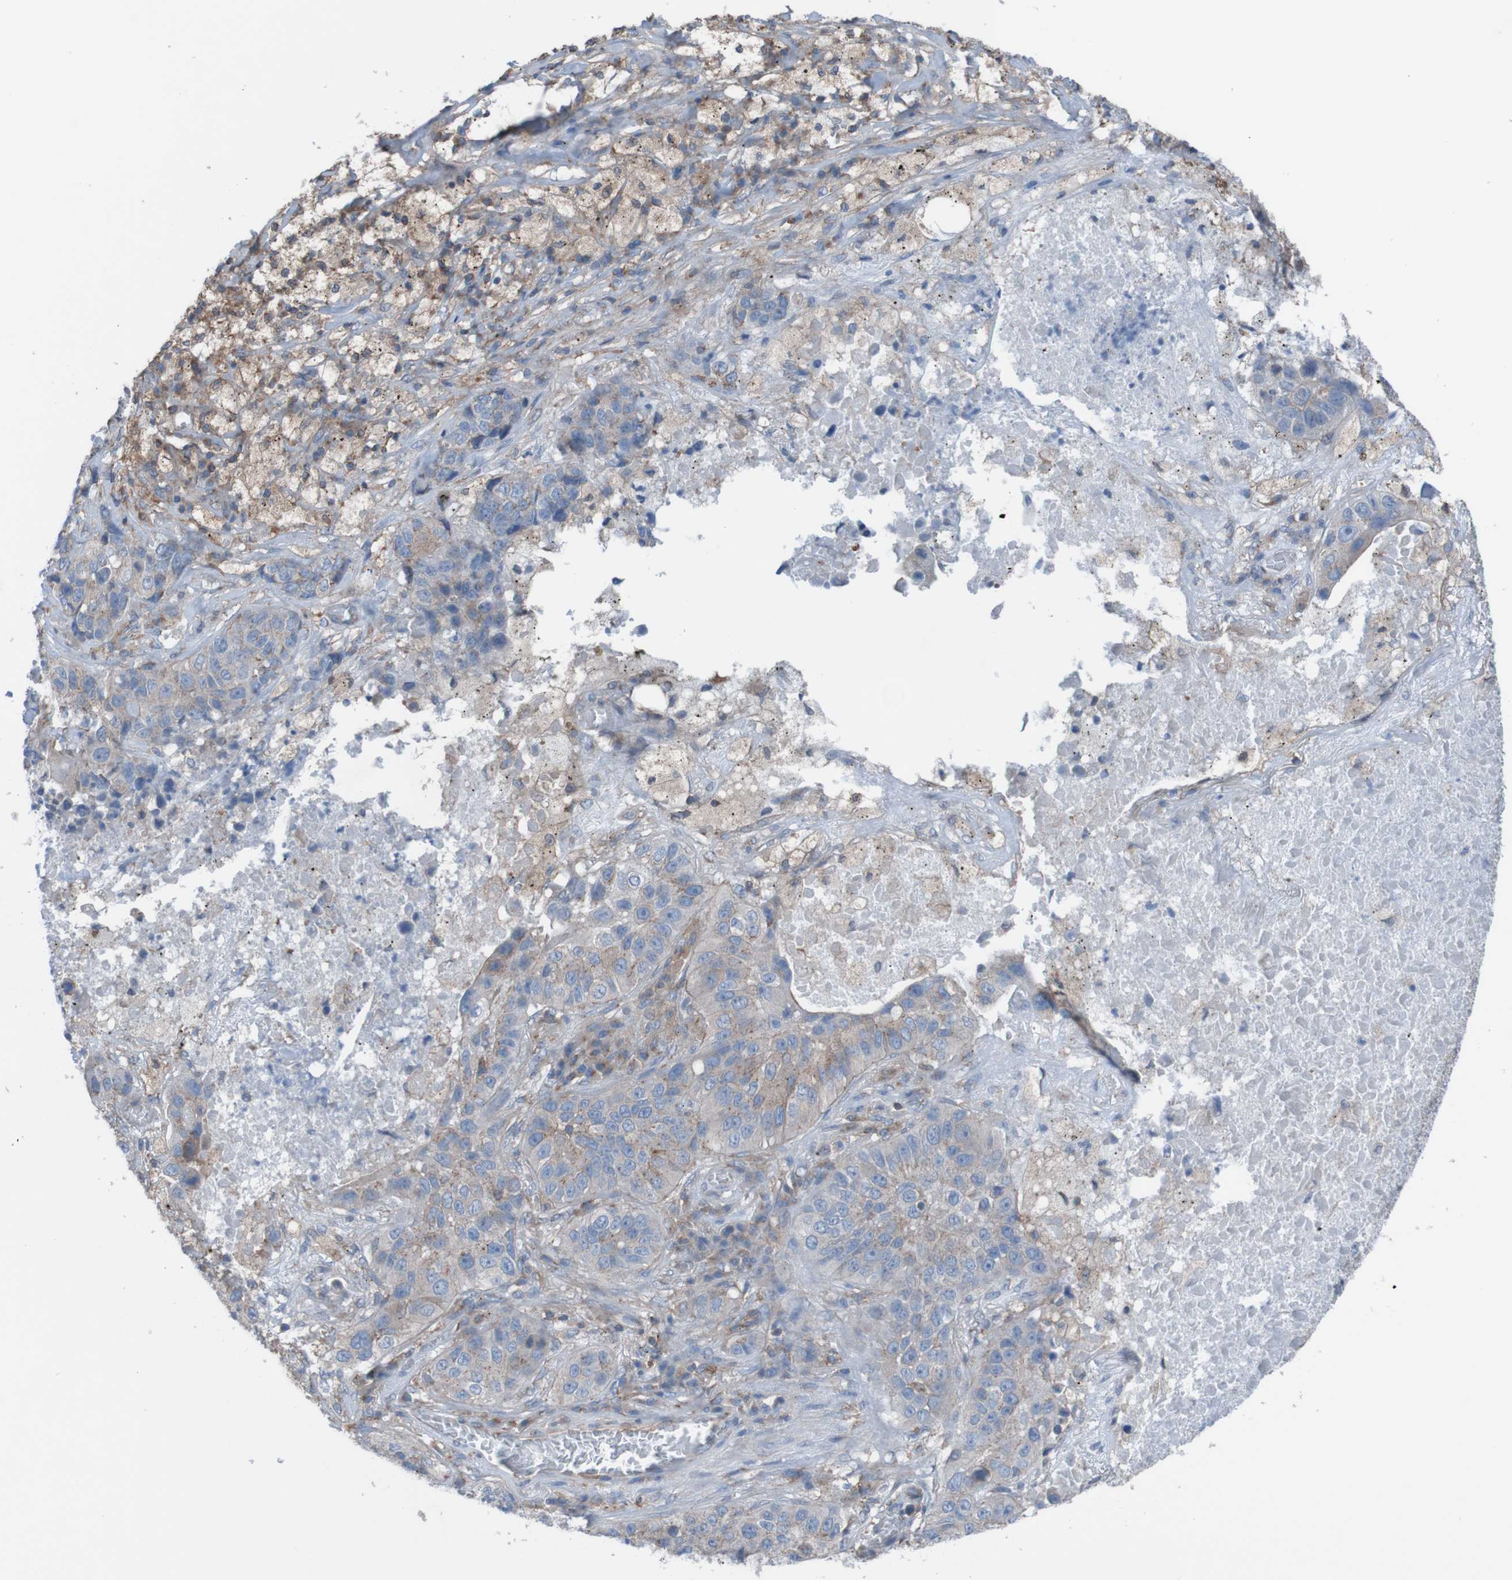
{"staining": {"intensity": "moderate", "quantity": "25%-75%", "location": "cytoplasmic/membranous"}, "tissue": "lung cancer", "cell_type": "Tumor cells", "image_type": "cancer", "snomed": [{"axis": "morphology", "description": "Squamous cell carcinoma, NOS"}, {"axis": "topography", "description": "Lung"}], "caption": "The histopathology image exhibits staining of lung cancer (squamous cell carcinoma), revealing moderate cytoplasmic/membranous protein staining (brown color) within tumor cells. The protein is shown in brown color, while the nuclei are stained blue.", "gene": "MINAR1", "patient": {"sex": "male", "age": 57}}